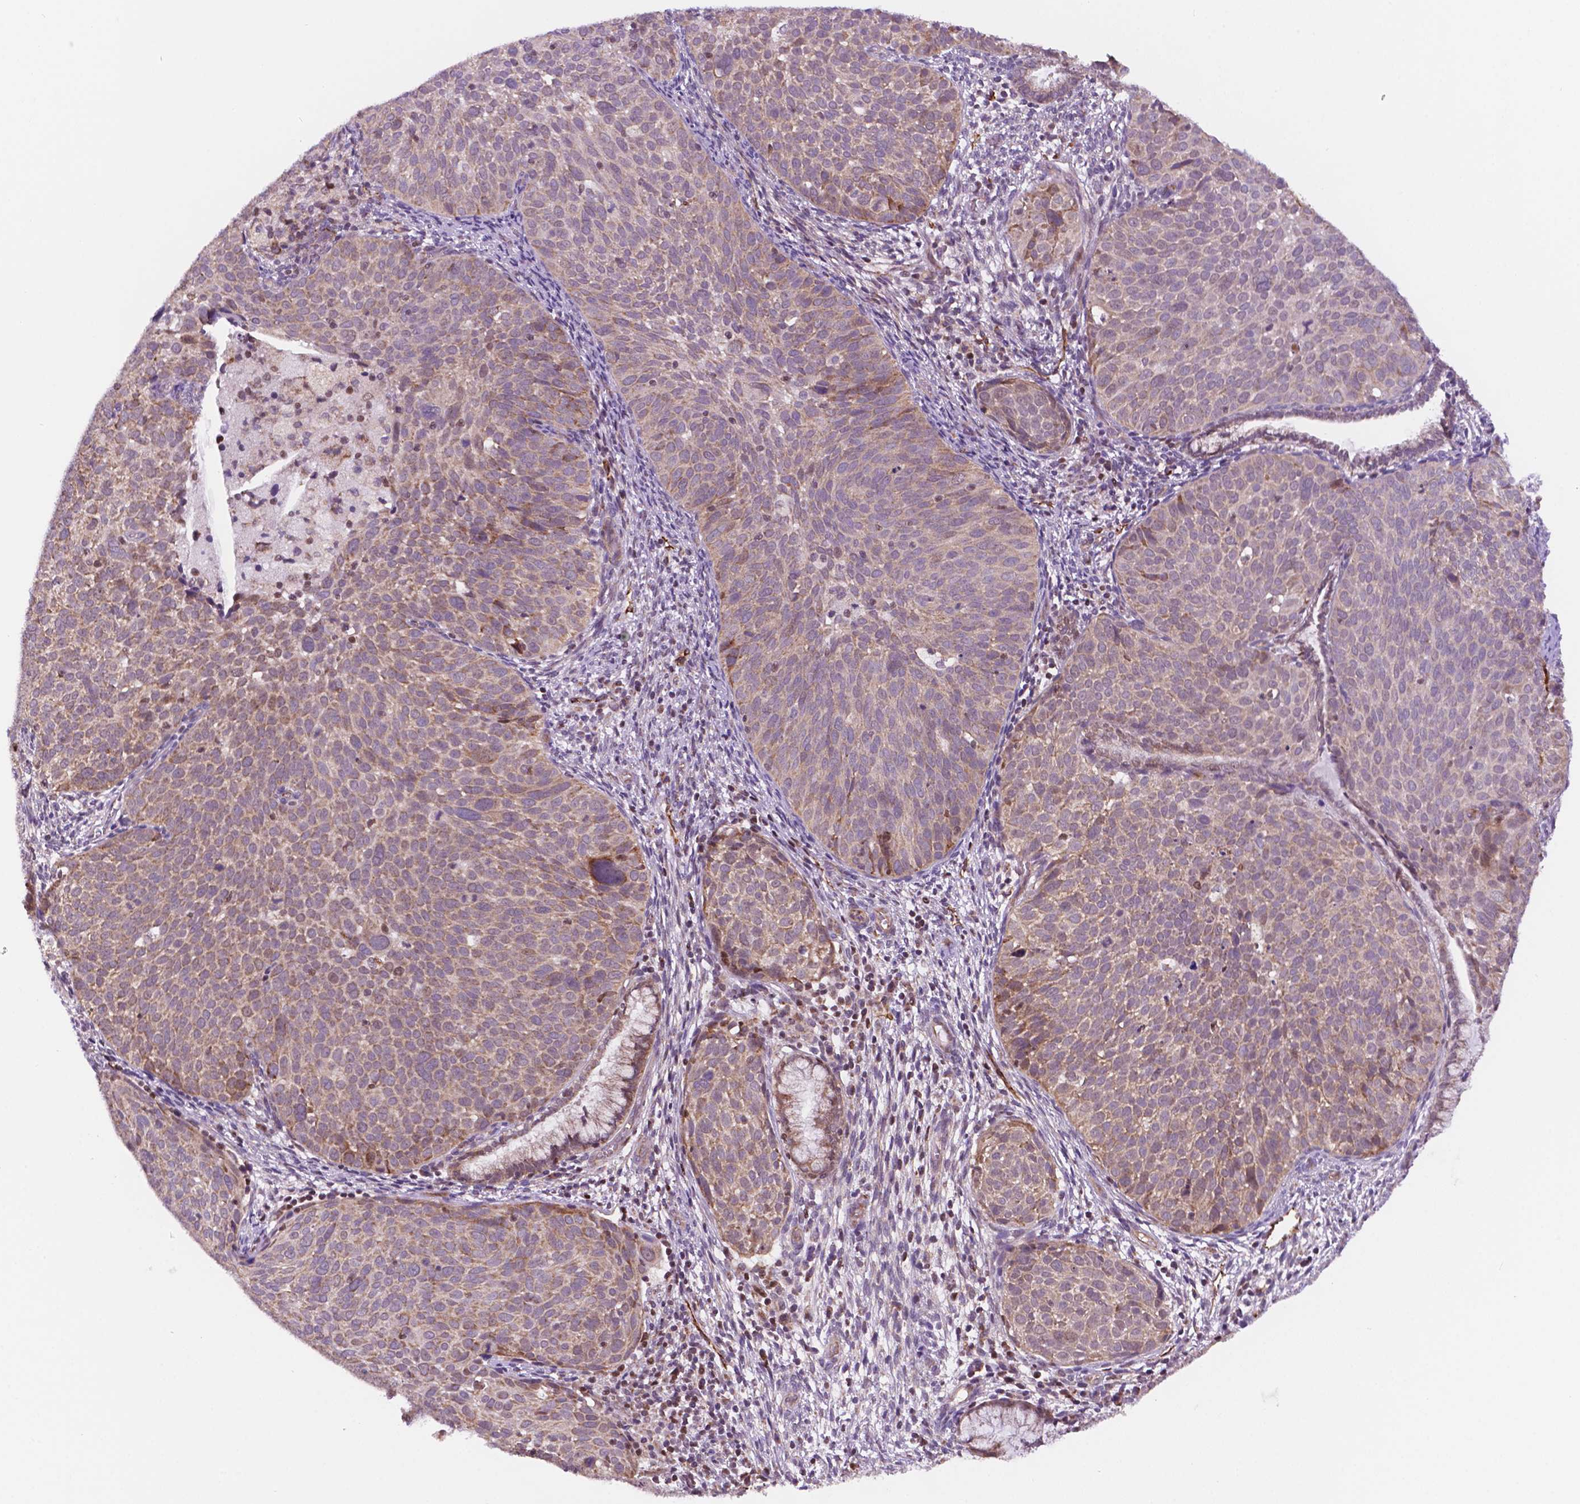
{"staining": {"intensity": "weak", "quantity": ">75%", "location": "cytoplasmic/membranous"}, "tissue": "cervical cancer", "cell_type": "Tumor cells", "image_type": "cancer", "snomed": [{"axis": "morphology", "description": "Squamous cell carcinoma, NOS"}, {"axis": "topography", "description": "Cervix"}], "caption": "IHC (DAB (3,3'-diaminobenzidine)) staining of human cervical cancer (squamous cell carcinoma) displays weak cytoplasmic/membranous protein staining in about >75% of tumor cells.", "gene": "GEMIN4", "patient": {"sex": "female", "age": 39}}